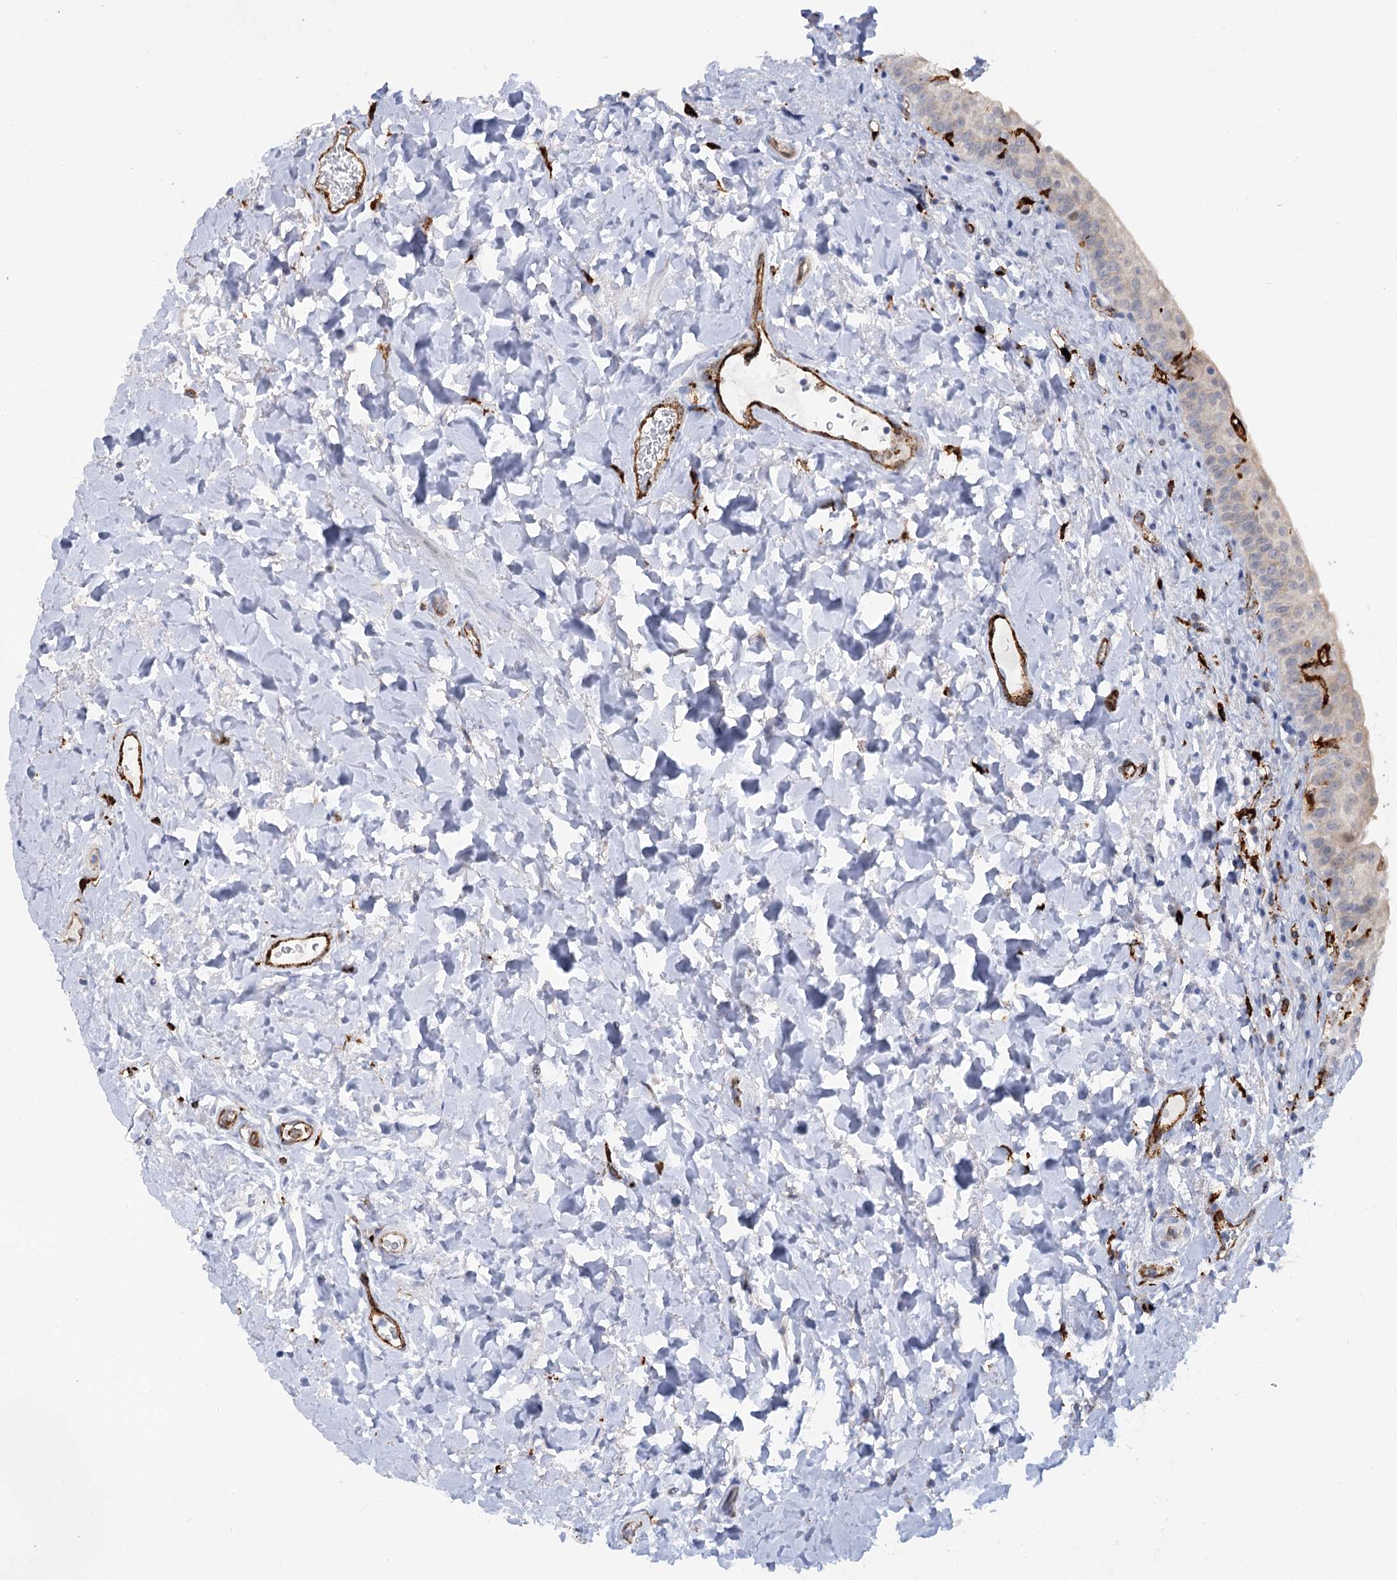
{"staining": {"intensity": "negative", "quantity": "none", "location": "none"}, "tissue": "urinary bladder", "cell_type": "Urothelial cells", "image_type": "normal", "snomed": [{"axis": "morphology", "description": "Normal tissue, NOS"}, {"axis": "topography", "description": "Urinary bladder"}], "caption": "This is an IHC image of benign human urinary bladder. There is no positivity in urothelial cells.", "gene": "PIWIL4", "patient": {"sex": "male", "age": 83}}